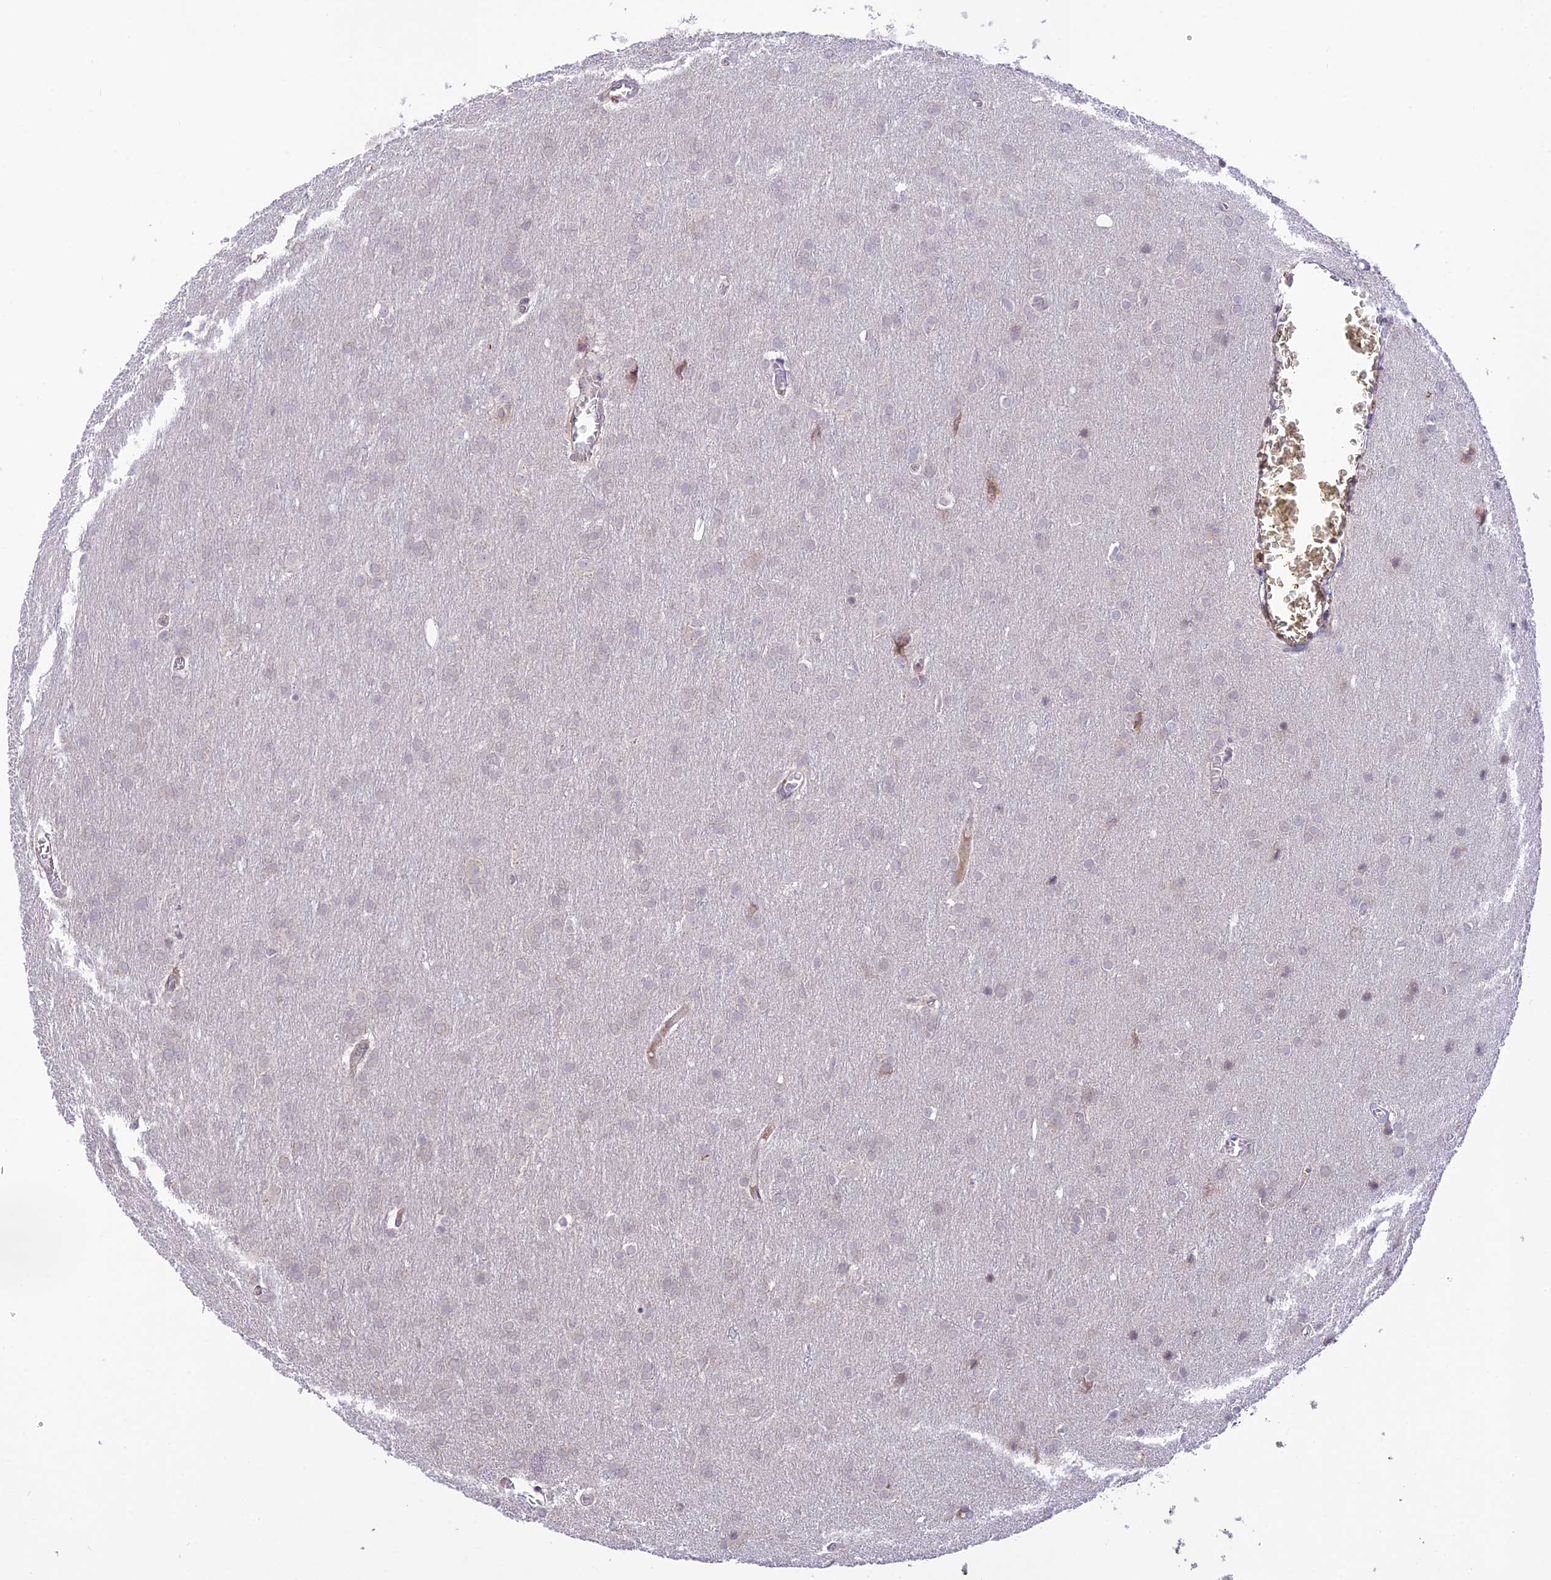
{"staining": {"intensity": "negative", "quantity": "none", "location": "none"}, "tissue": "glioma", "cell_type": "Tumor cells", "image_type": "cancer", "snomed": [{"axis": "morphology", "description": "Glioma, malignant, Low grade"}, {"axis": "topography", "description": "Brain"}], "caption": "DAB (3,3'-diaminobenzidine) immunohistochemical staining of human glioma shows no significant positivity in tumor cells. (Brightfield microscopy of DAB immunohistochemistry (IHC) at high magnification).", "gene": "TEKT1", "patient": {"sex": "female", "age": 32}}